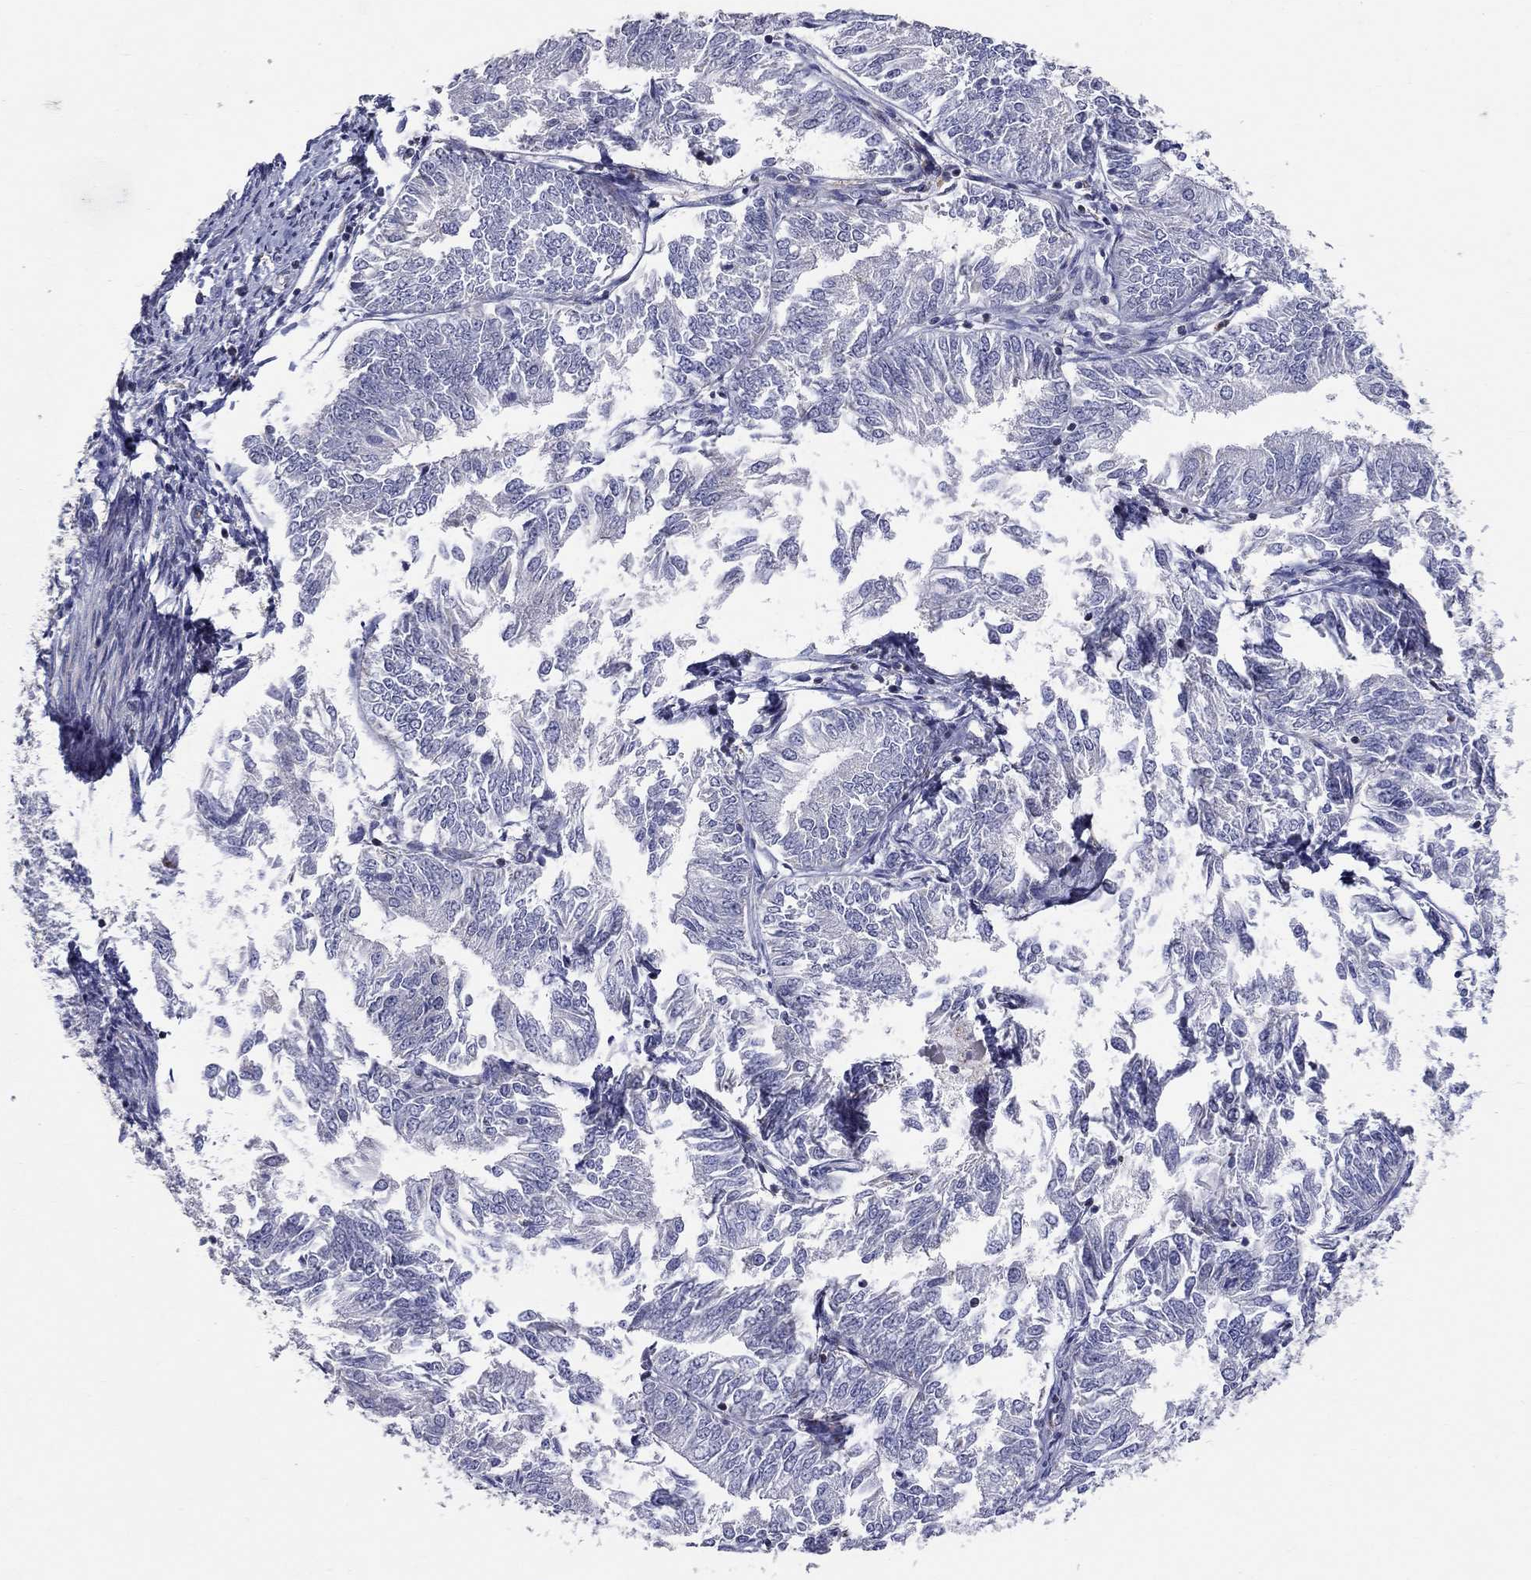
{"staining": {"intensity": "negative", "quantity": "none", "location": "none"}, "tissue": "endometrial cancer", "cell_type": "Tumor cells", "image_type": "cancer", "snomed": [{"axis": "morphology", "description": "Adenocarcinoma, NOS"}, {"axis": "topography", "description": "Endometrium"}], "caption": "An IHC histopathology image of adenocarcinoma (endometrial) is shown. There is no staining in tumor cells of adenocarcinoma (endometrial).", "gene": "HMX2", "patient": {"sex": "female", "age": 58}}